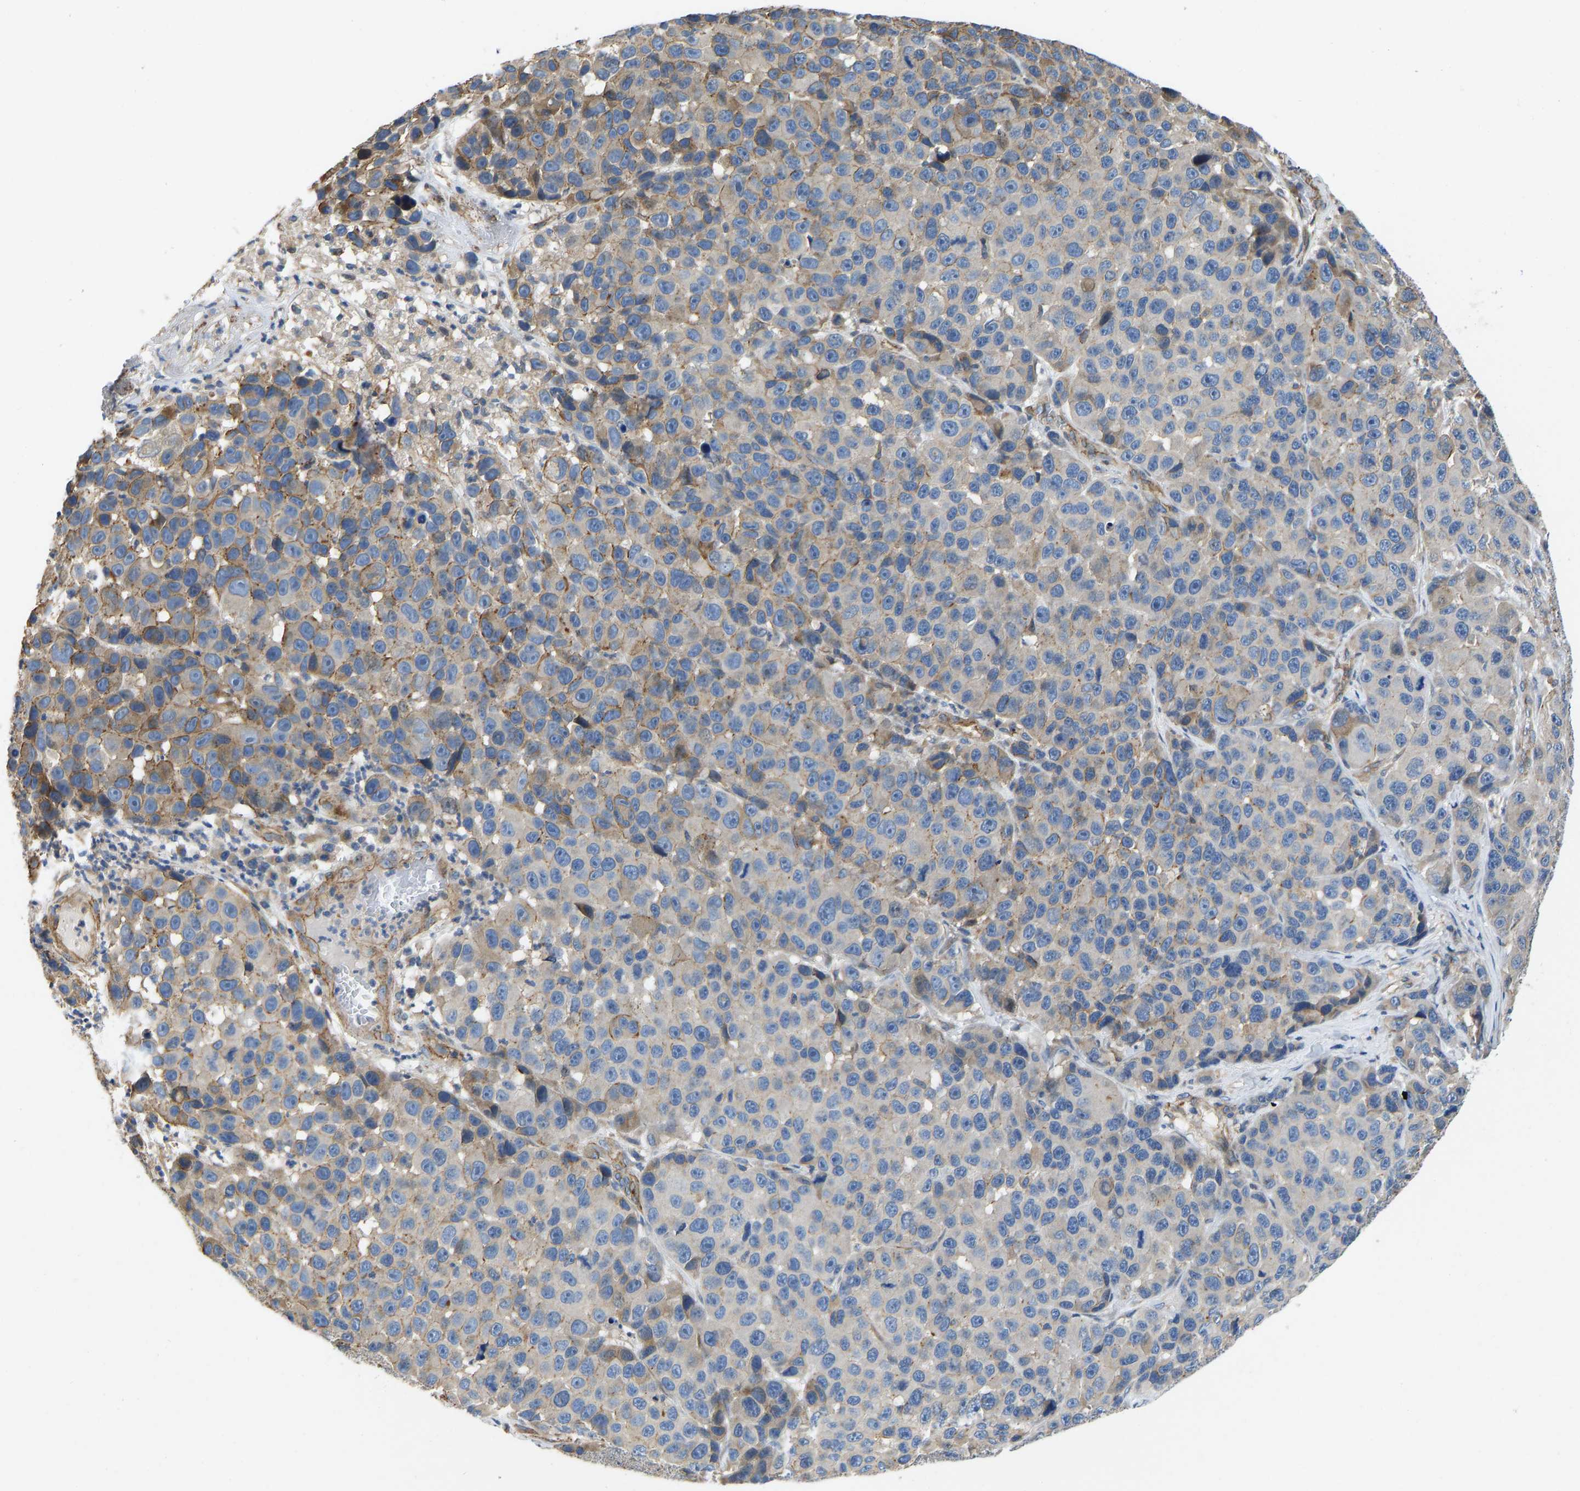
{"staining": {"intensity": "moderate", "quantity": "25%-75%", "location": "cytoplasmic/membranous"}, "tissue": "melanoma", "cell_type": "Tumor cells", "image_type": "cancer", "snomed": [{"axis": "morphology", "description": "Malignant melanoma, NOS"}, {"axis": "topography", "description": "Skin"}], "caption": "IHC of malignant melanoma demonstrates medium levels of moderate cytoplasmic/membranous expression in approximately 25%-75% of tumor cells.", "gene": "ELMO2", "patient": {"sex": "male", "age": 53}}